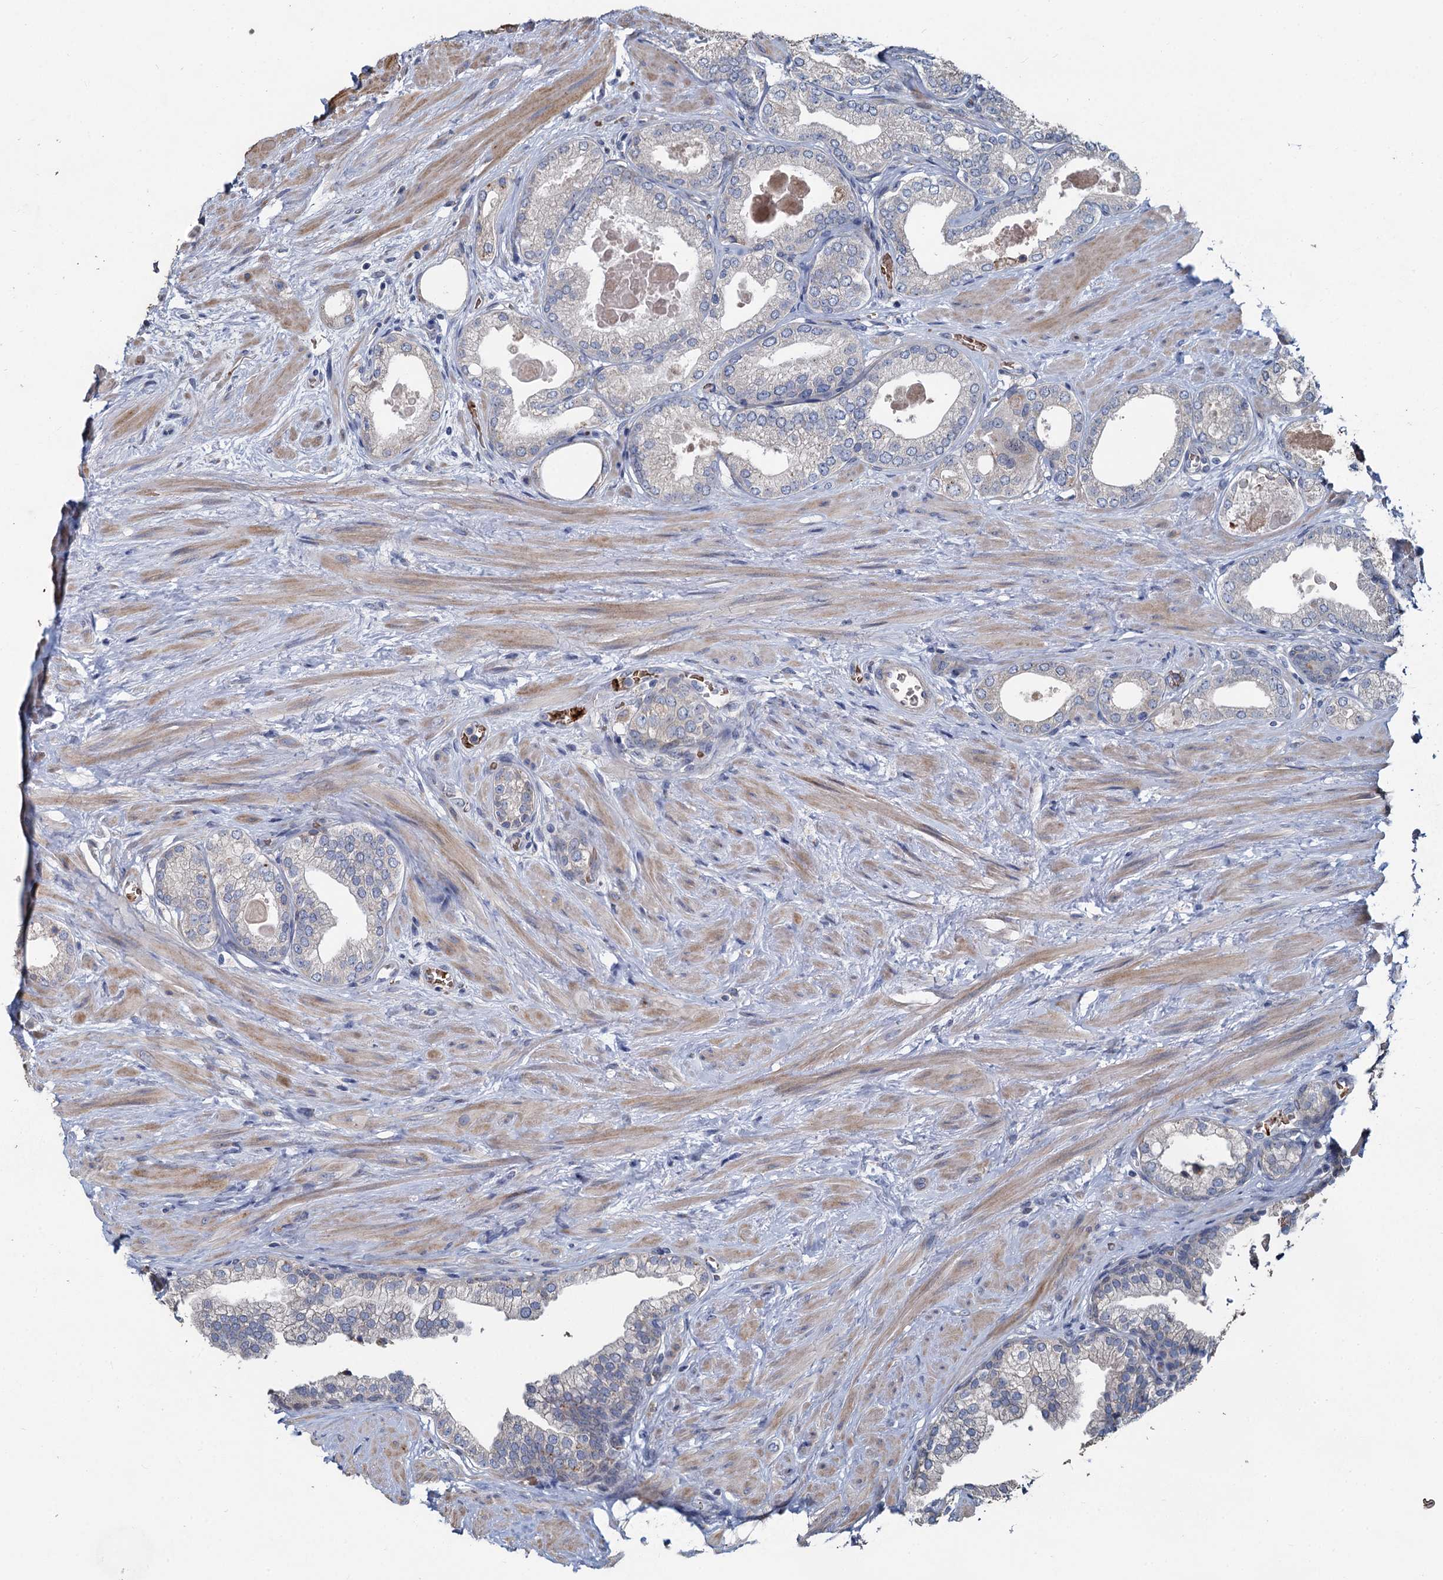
{"staining": {"intensity": "negative", "quantity": "none", "location": "none"}, "tissue": "prostate", "cell_type": "Glandular cells", "image_type": "normal", "snomed": [{"axis": "morphology", "description": "Normal tissue, NOS"}, {"axis": "topography", "description": "Prostate"}], "caption": "Immunohistochemistry of normal prostate reveals no expression in glandular cells.", "gene": "TCTN2", "patient": {"sex": "male", "age": 48}}